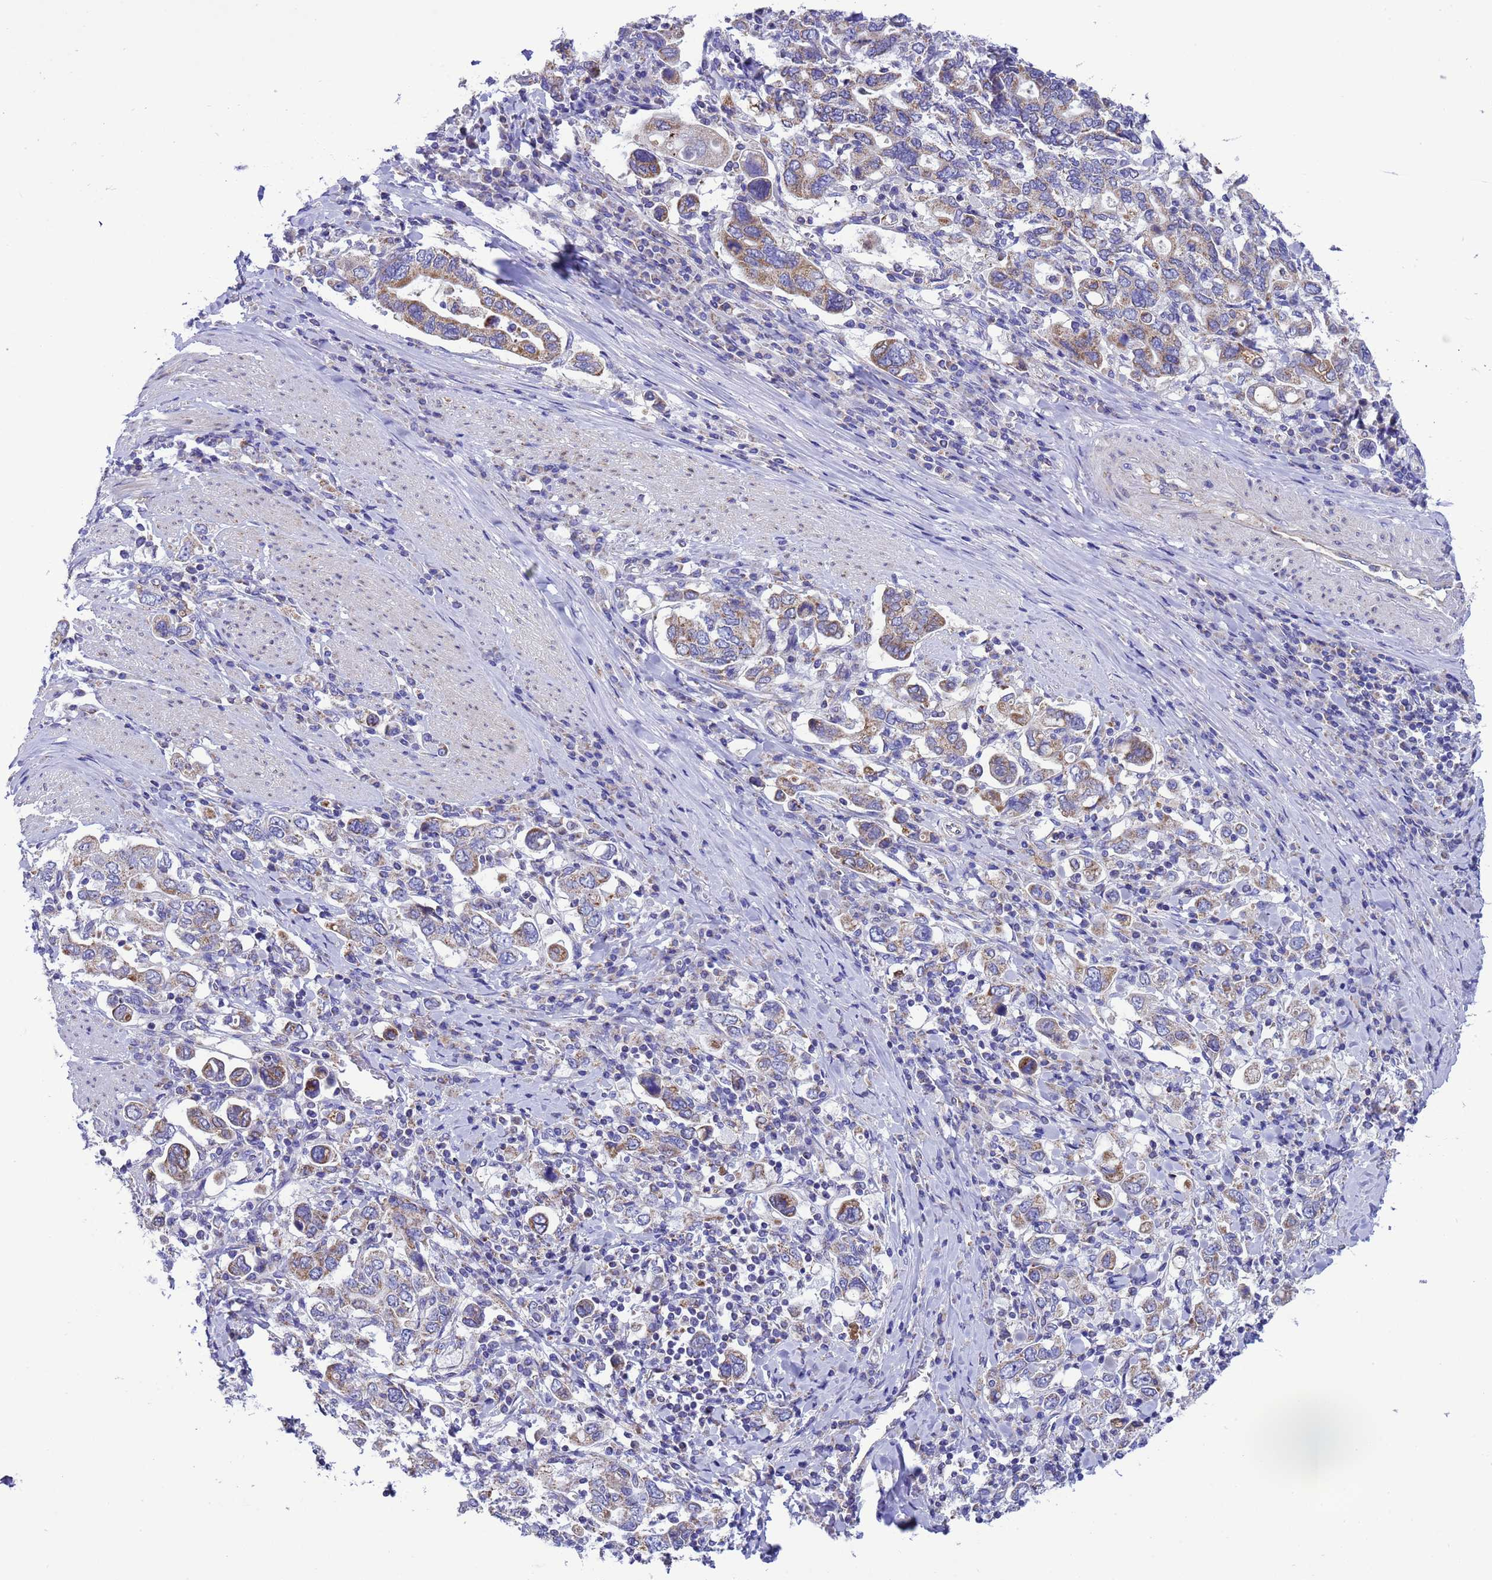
{"staining": {"intensity": "moderate", "quantity": "25%-75%", "location": "cytoplasmic/membranous"}, "tissue": "stomach cancer", "cell_type": "Tumor cells", "image_type": "cancer", "snomed": [{"axis": "morphology", "description": "Adenocarcinoma, NOS"}, {"axis": "topography", "description": "Stomach, upper"}], "caption": "The immunohistochemical stain labels moderate cytoplasmic/membranous positivity in tumor cells of adenocarcinoma (stomach) tissue.", "gene": "CCDC191", "patient": {"sex": "male", "age": 62}}